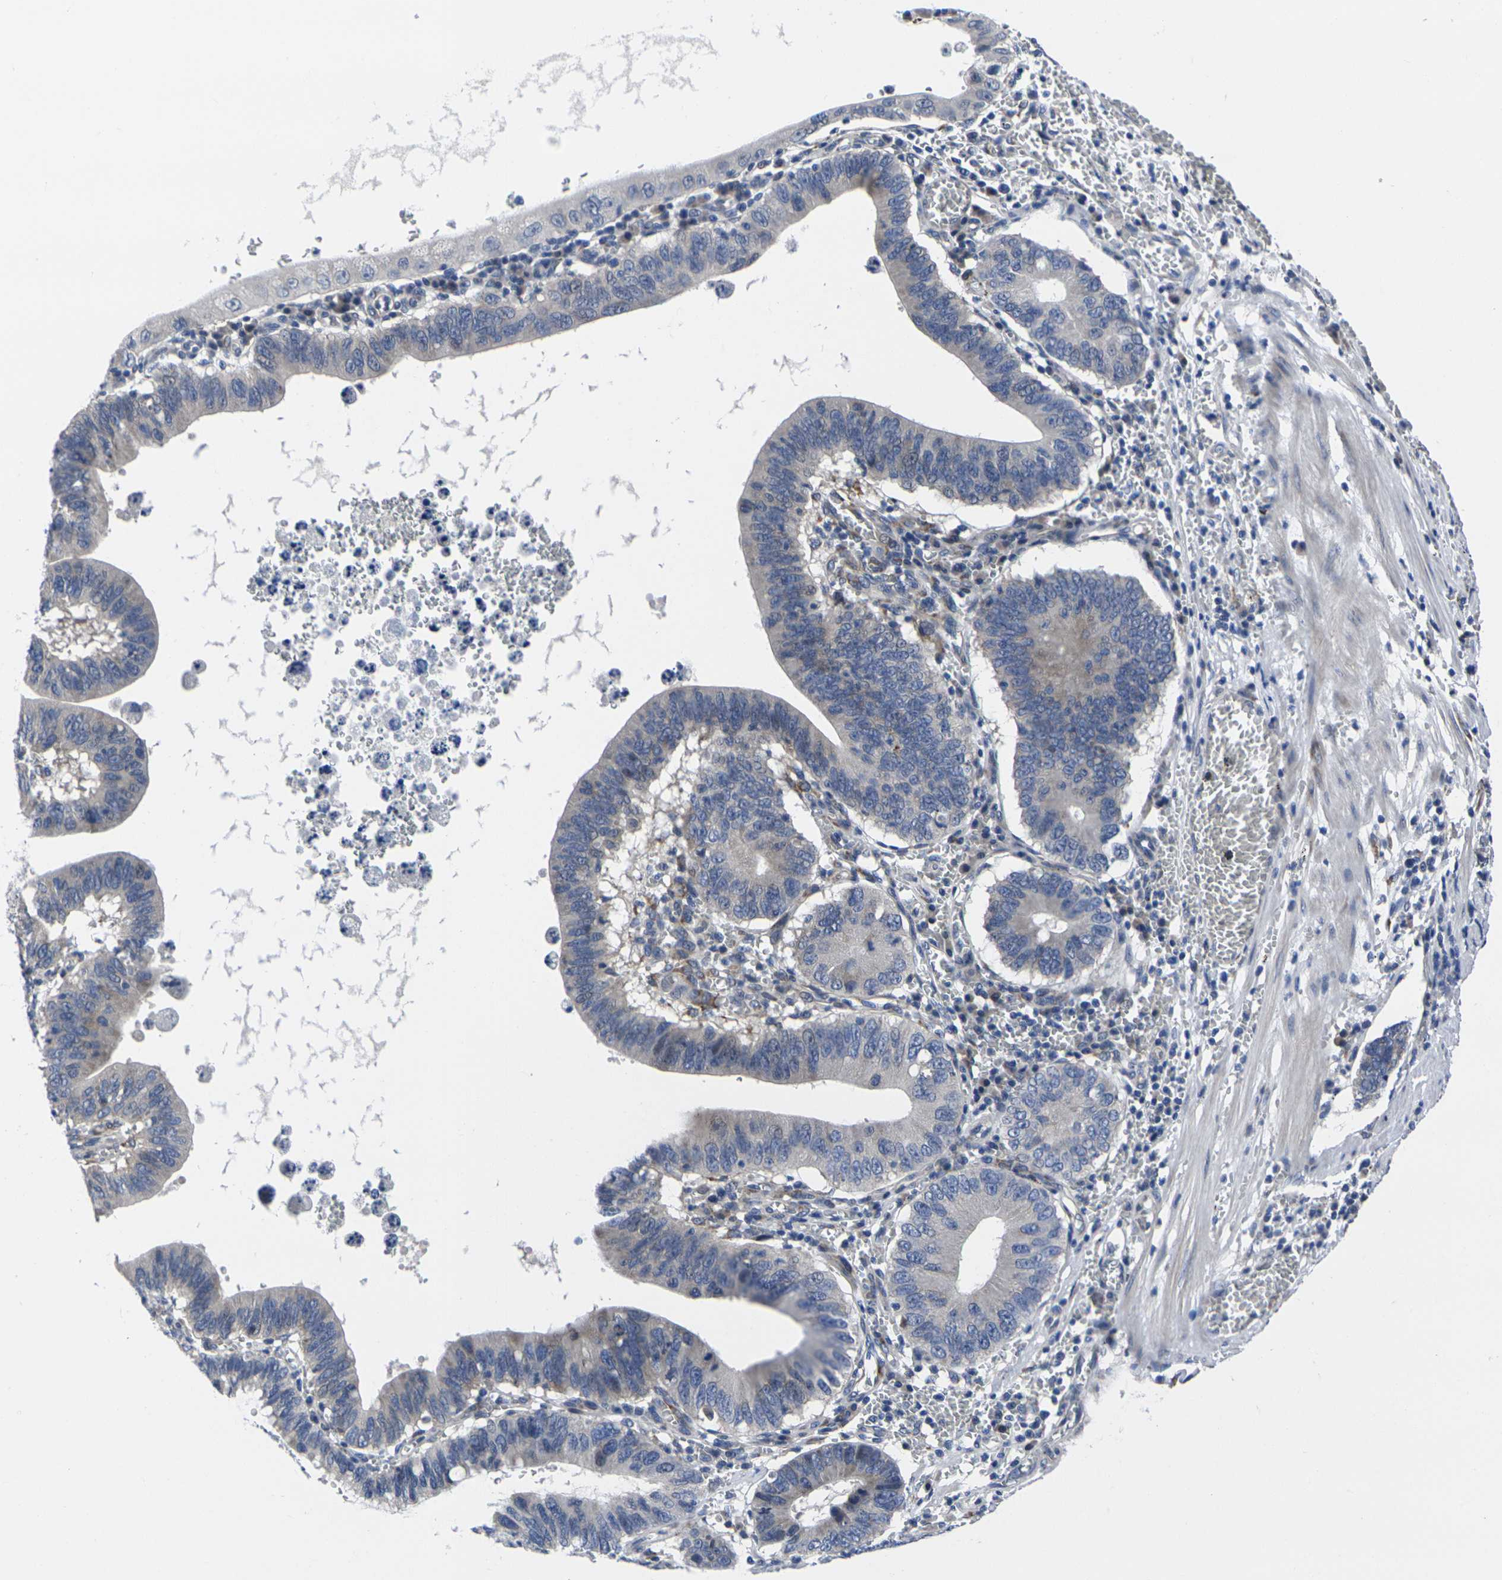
{"staining": {"intensity": "weak", "quantity": "<25%", "location": "cytoplasmic/membranous"}, "tissue": "stomach cancer", "cell_type": "Tumor cells", "image_type": "cancer", "snomed": [{"axis": "morphology", "description": "Adenocarcinoma, NOS"}, {"axis": "topography", "description": "Stomach"}, {"axis": "topography", "description": "Gastric cardia"}], "caption": "Tumor cells are negative for protein expression in human adenocarcinoma (stomach). The staining is performed using DAB brown chromogen with nuclei counter-stained in using hematoxylin.", "gene": "CYP2C8", "patient": {"sex": "male", "age": 59}}